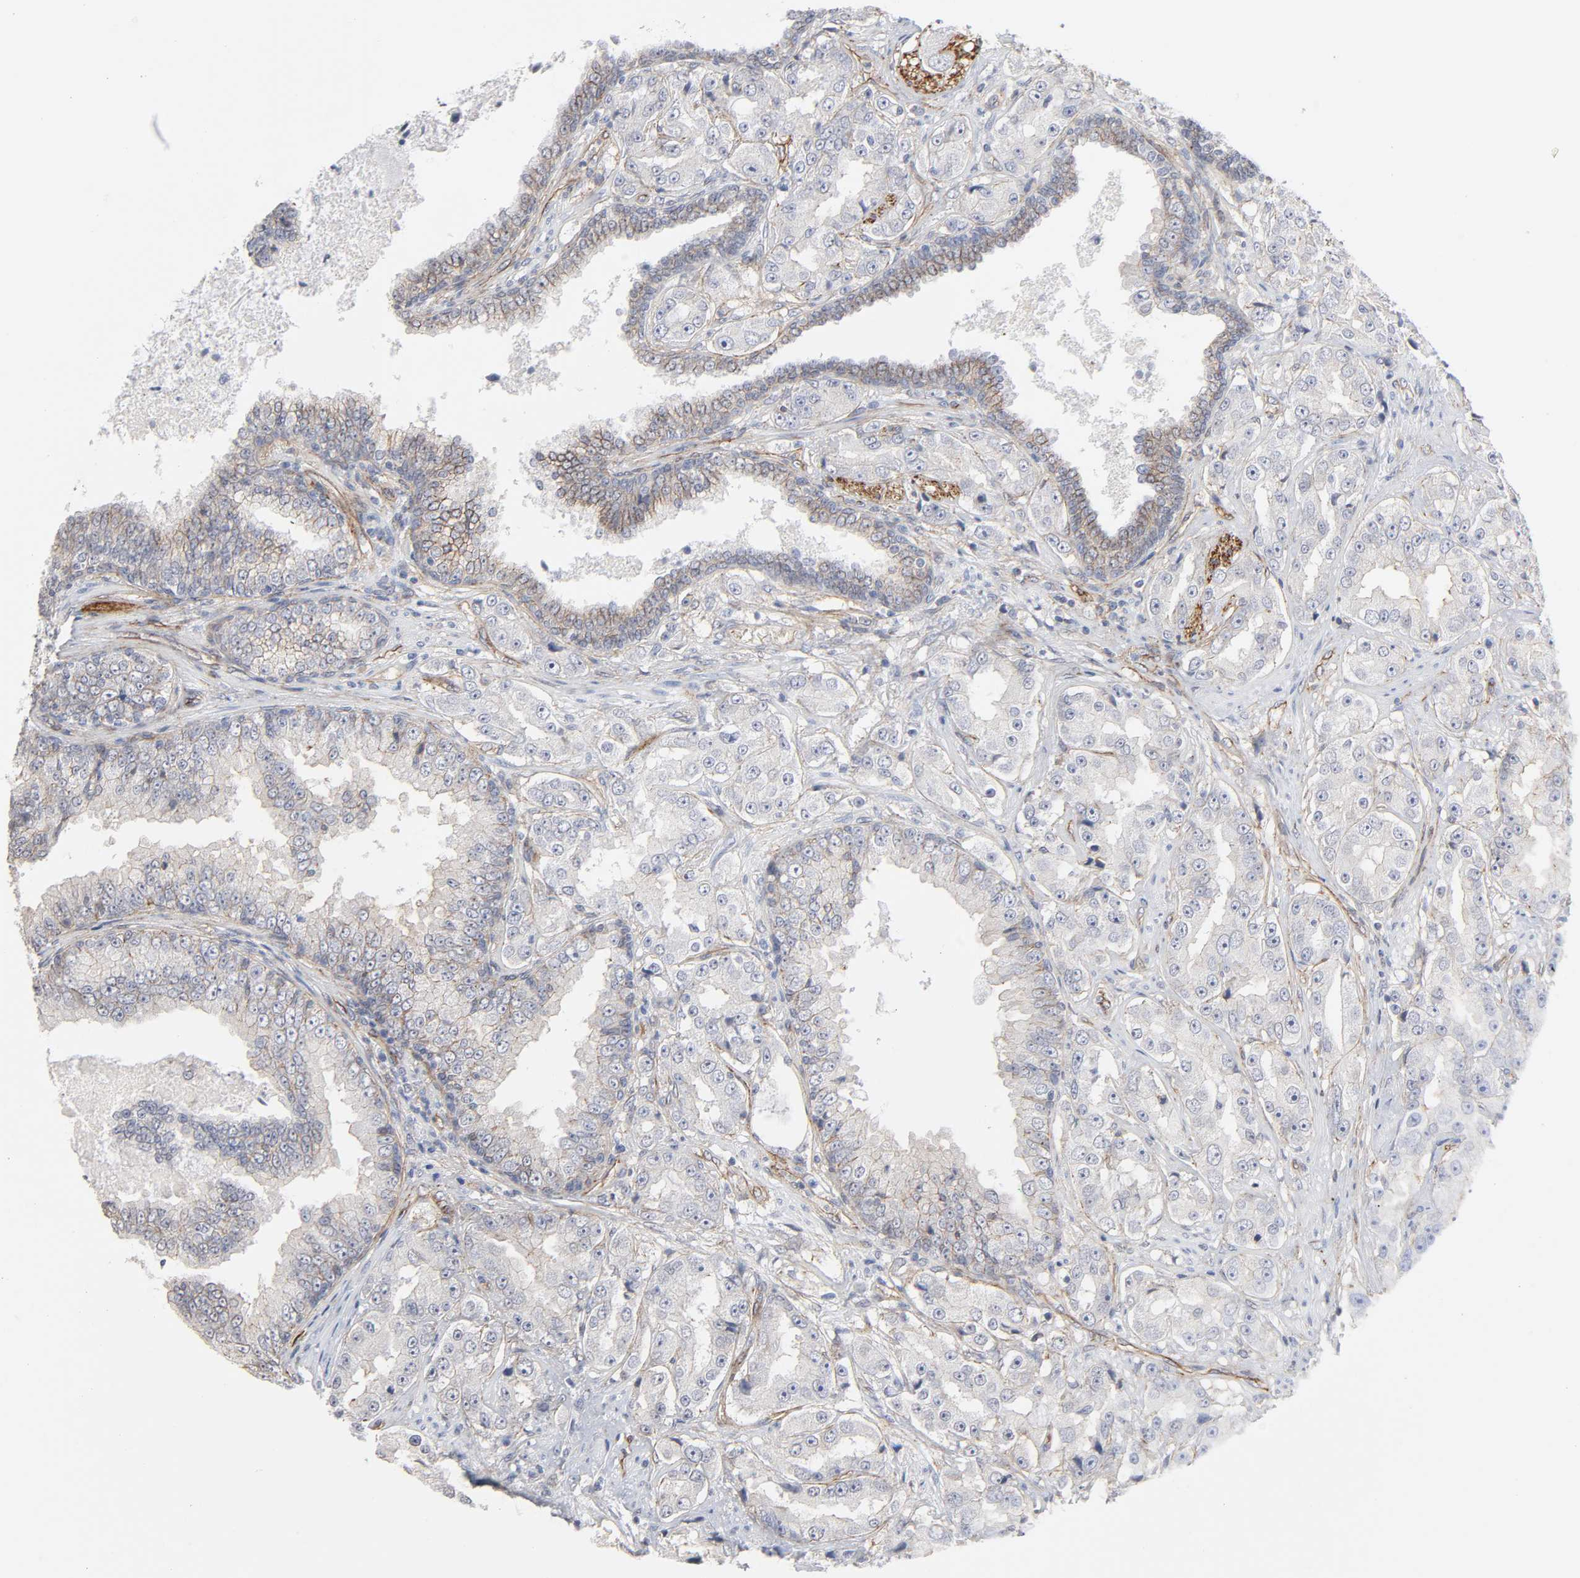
{"staining": {"intensity": "weak", "quantity": "25%-75%", "location": "cytoplasmic/membranous"}, "tissue": "prostate cancer", "cell_type": "Tumor cells", "image_type": "cancer", "snomed": [{"axis": "morphology", "description": "Adenocarcinoma, High grade"}, {"axis": "topography", "description": "Prostate"}], "caption": "The immunohistochemical stain shows weak cytoplasmic/membranous staining in tumor cells of prostate cancer (adenocarcinoma (high-grade)) tissue.", "gene": "SPTAN1", "patient": {"sex": "male", "age": 73}}